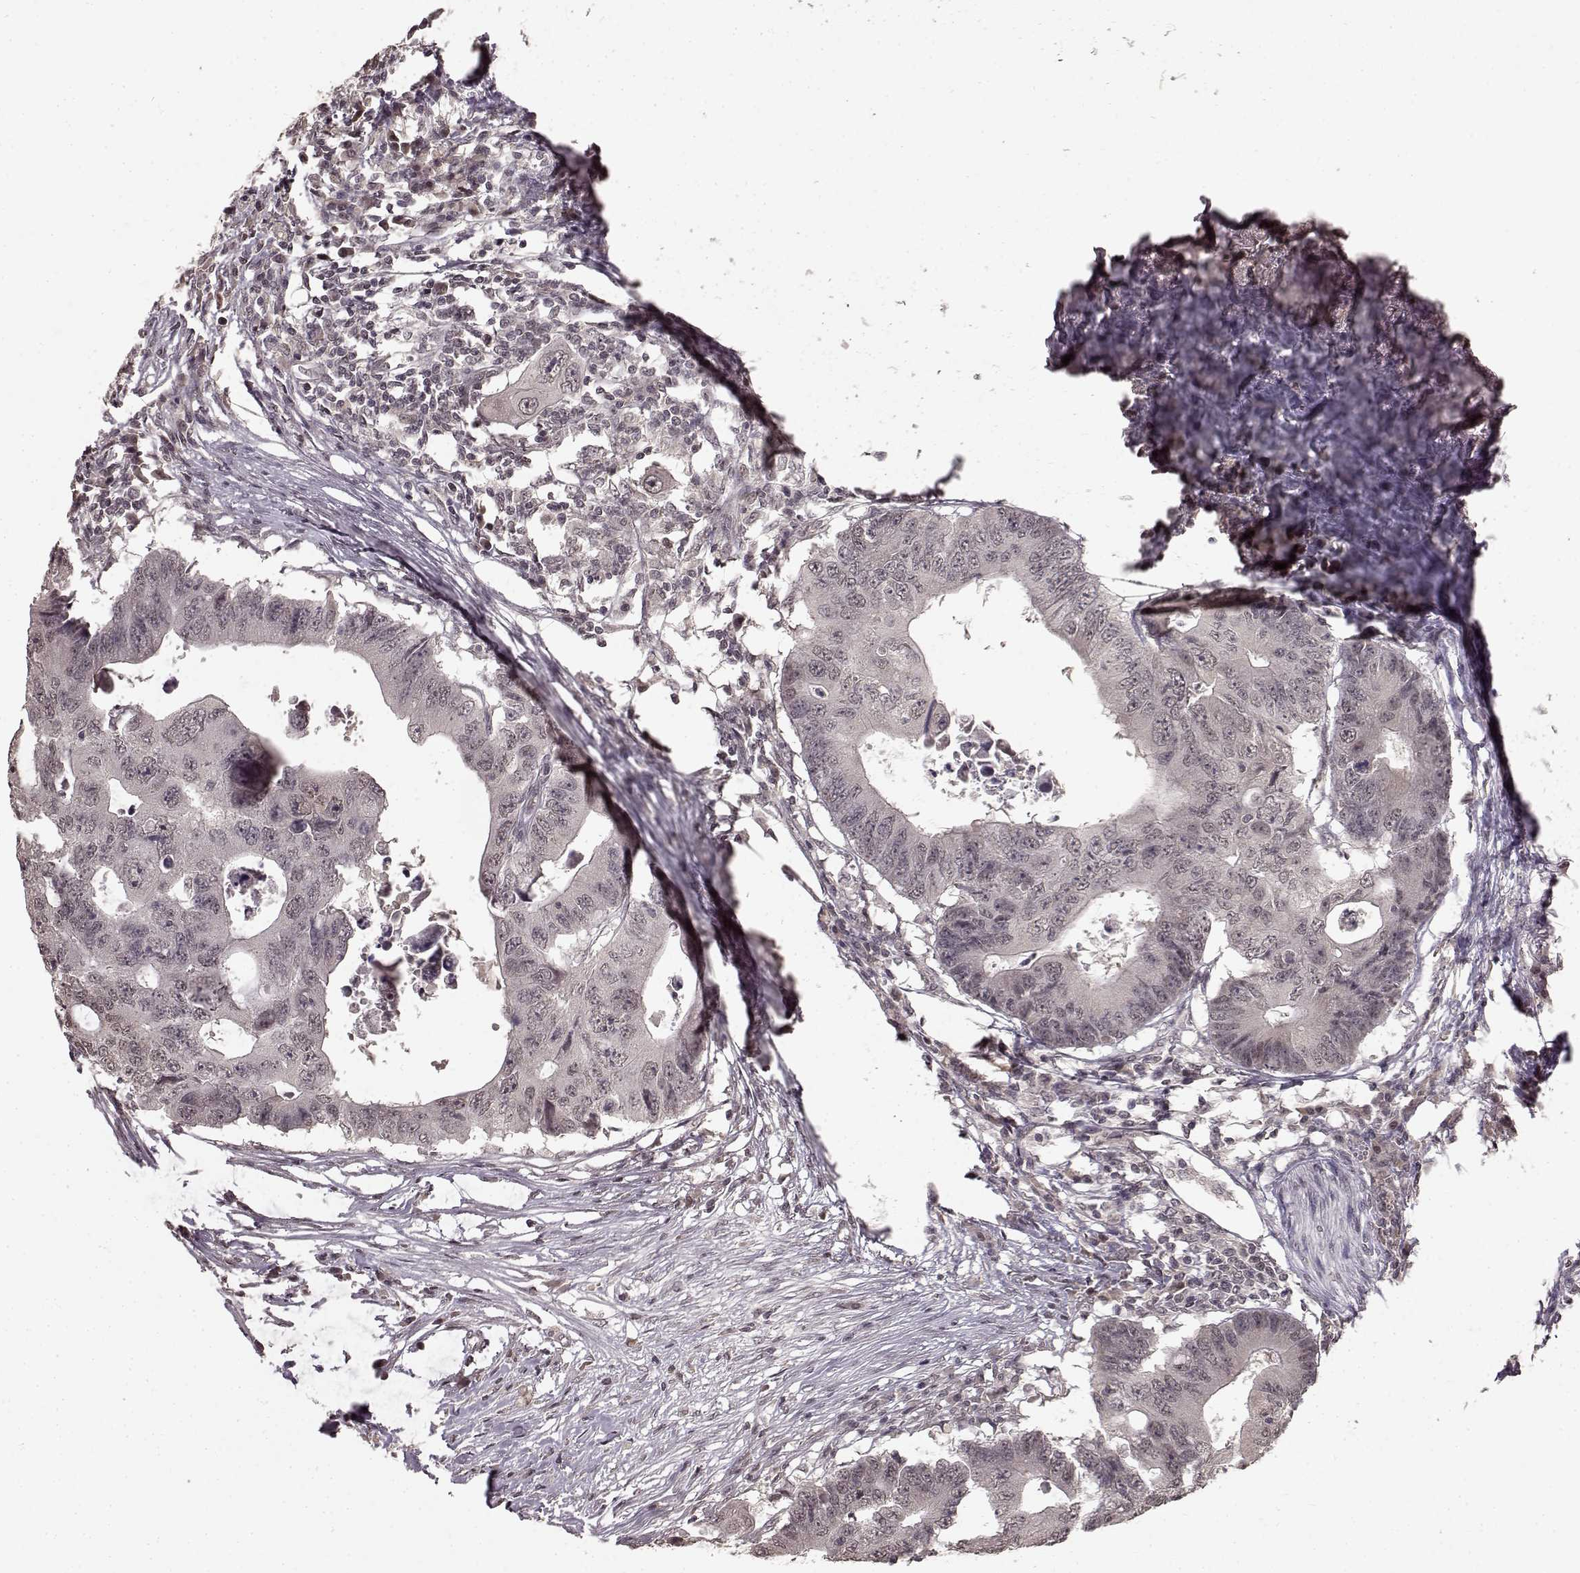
{"staining": {"intensity": "negative", "quantity": "none", "location": "none"}, "tissue": "colorectal cancer", "cell_type": "Tumor cells", "image_type": "cancer", "snomed": [{"axis": "morphology", "description": "Adenocarcinoma, NOS"}, {"axis": "topography", "description": "Colon"}], "caption": "Colorectal cancer was stained to show a protein in brown. There is no significant expression in tumor cells.", "gene": "NTRK2", "patient": {"sex": "male", "age": 71}}